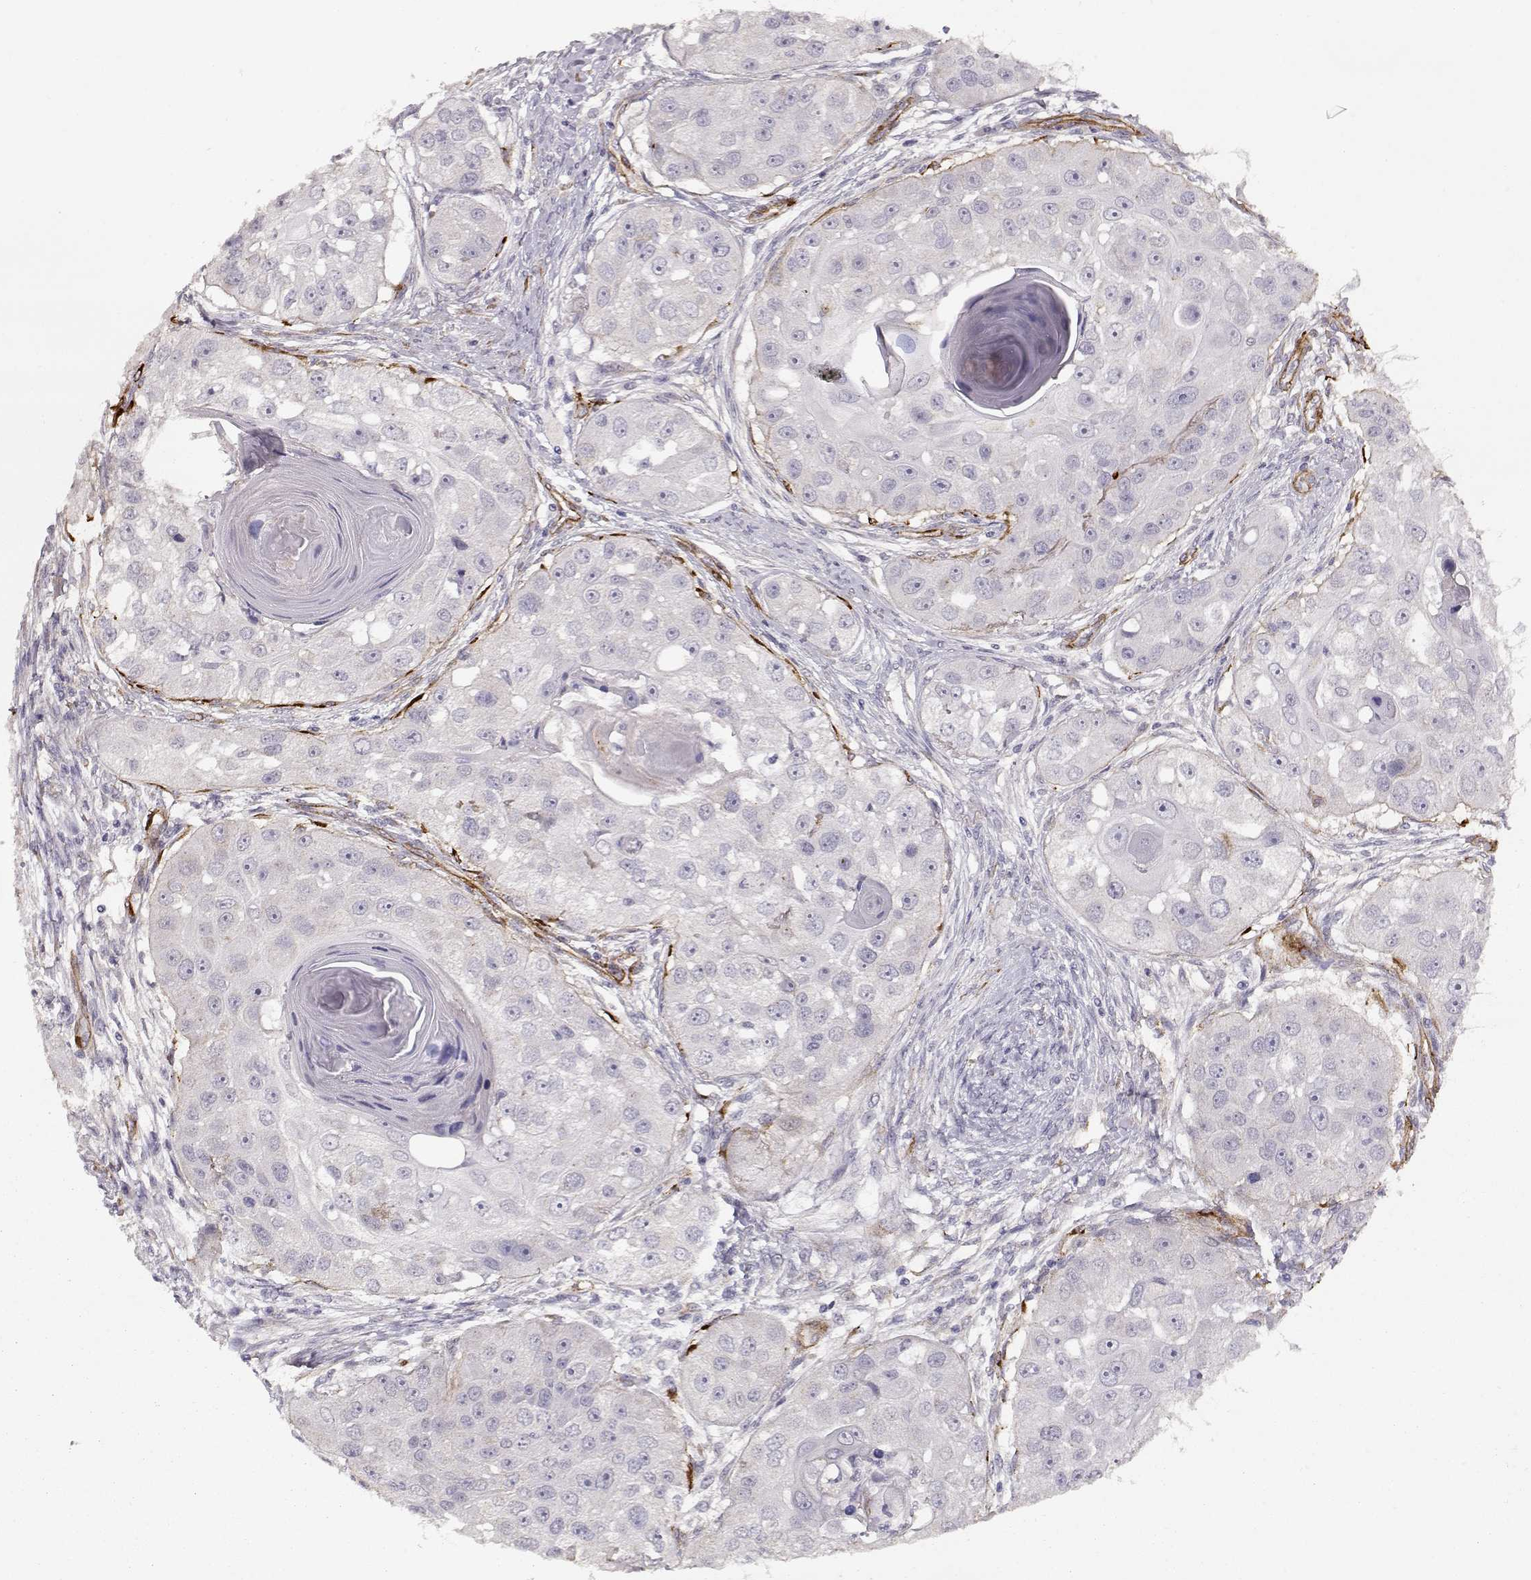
{"staining": {"intensity": "negative", "quantity": "none", "location": "none"}, "tissue": "head and neck cancer", "cell_type": "Tumor cells", "image_type": "cancer", "snomed": [{"axis": "morphology", "description": "Squamous cell carcinoma, NOS"}, {"axis": "topography", "description": "Head-Neck"}], "caption": "The image shows no staining of tumor cells in head and neck squamous cell carcinoma. (DAB (3,3'-diaminobenzidine) immunohistochemistry (IHC) with hematoxylin counter stain).", "gene": "LAMC1", "patient": {"sex": "male", "age": 51}}